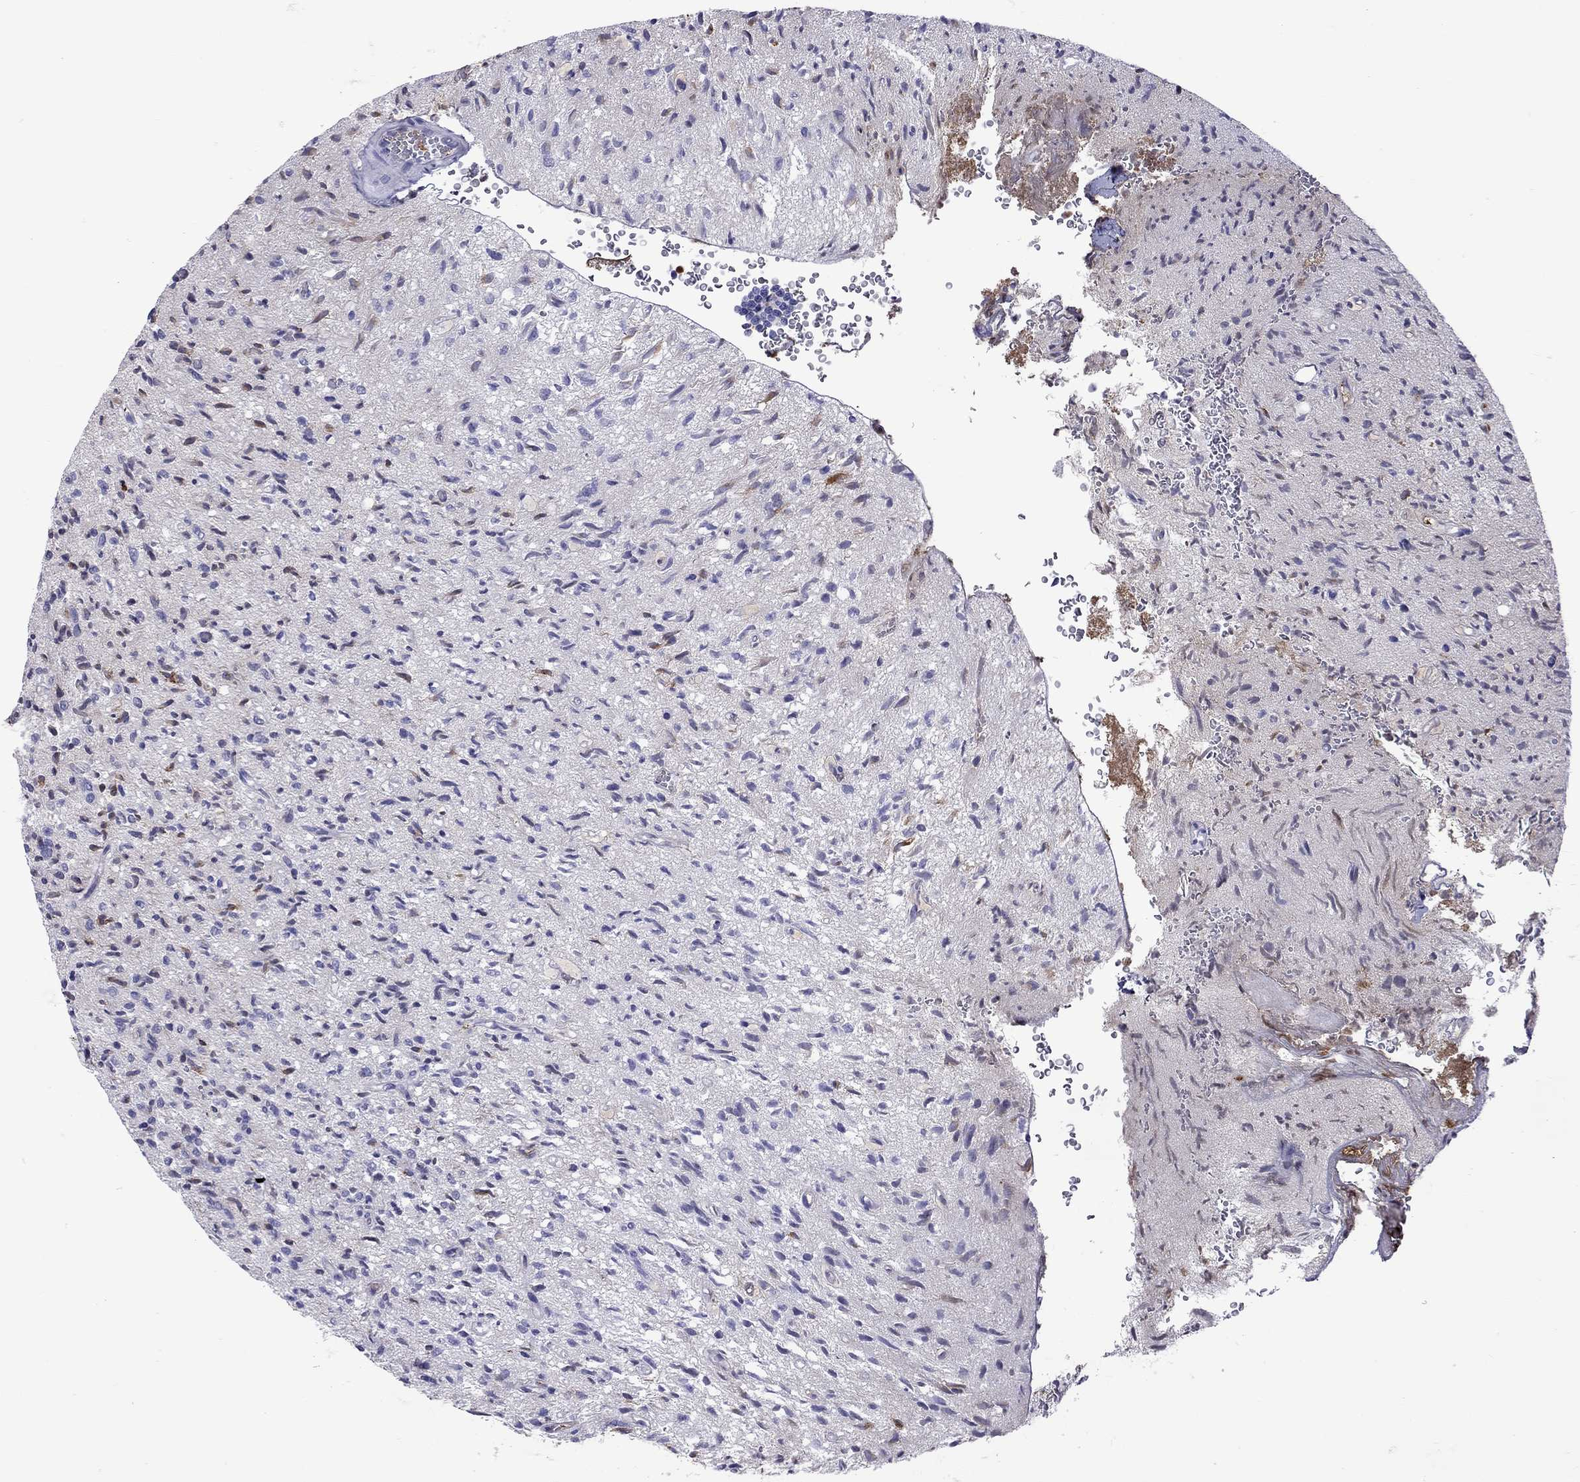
{"staining": {"intensity": "negative", "quantity": "none", "location": "none"}, "tissue": "glioma", "cell_type": "Tumor cells", "image_type": "cancer", "snomed": [{"axis": "morphology", "description": "Glioma, malignant, High grade"}, {"axis": "topography", "description": "Brain"}], "caption": "A histopathology image of malignant glioma (high-grade) stained for a protein shows no brown staining in tumor cells.", "gene": "SERPINA3", "patient": {"sex": "male", "age": 64}}